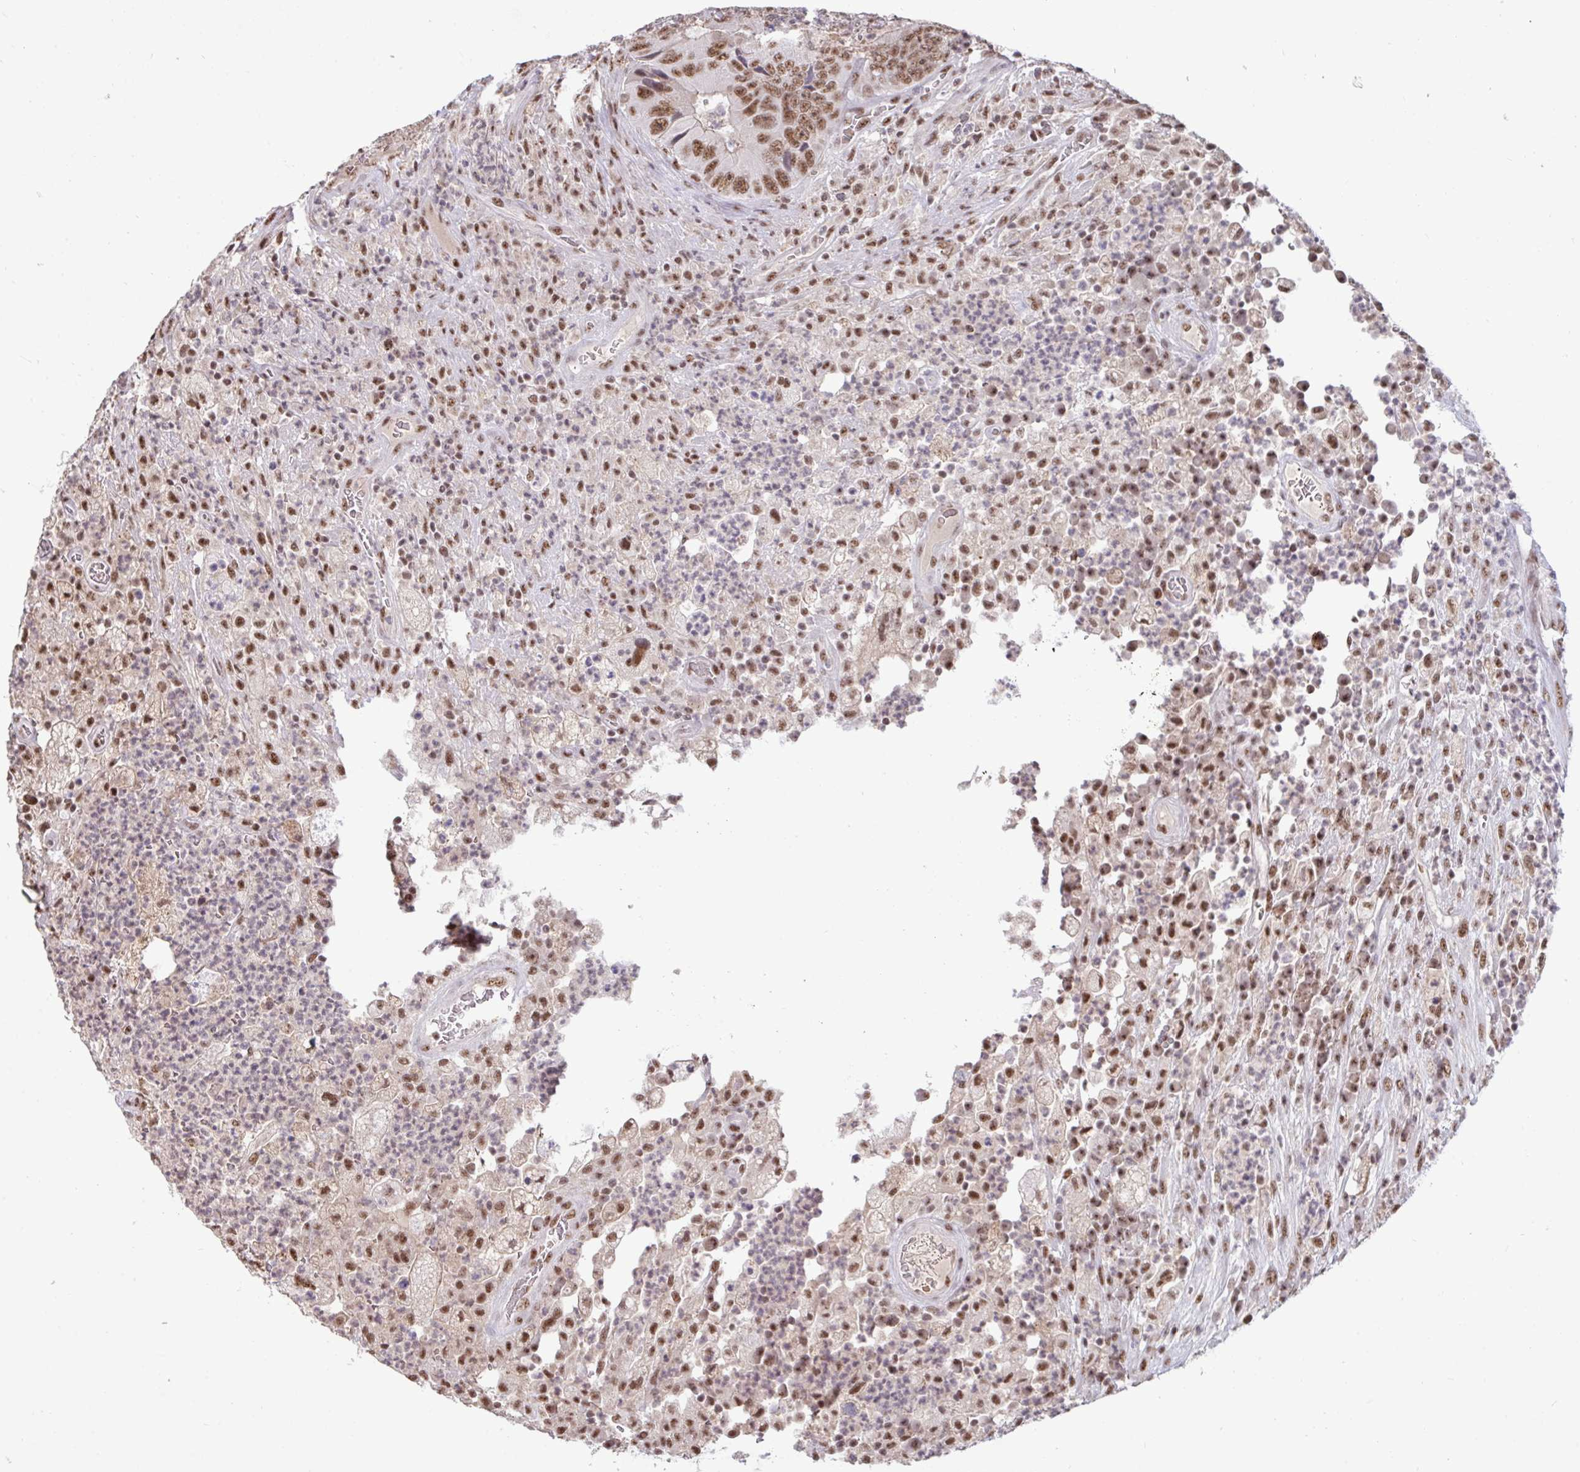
{"staining": {"intensity": "moderate", "quantity": ">75%", "location": "nuclear"}, "tissue": "colorectal cancer", "cell_type": "Tumor cells", "image_type": "cancer", "snomed": [{"axis": "morphology", "description": "Adenocarcinoma, NOS"}, {"axis": "topography", "description": "Colon"}], "caption": "This micrograph displays adenocarcinoma (colorectal) stained with IHC to label a protein in brown. The nuclear of tumor cells show moderate positivity for the protein. Nuclei are counter-stained blue.", "gene": "PUF60", "patient": {"sex": "female", "age": 86}}